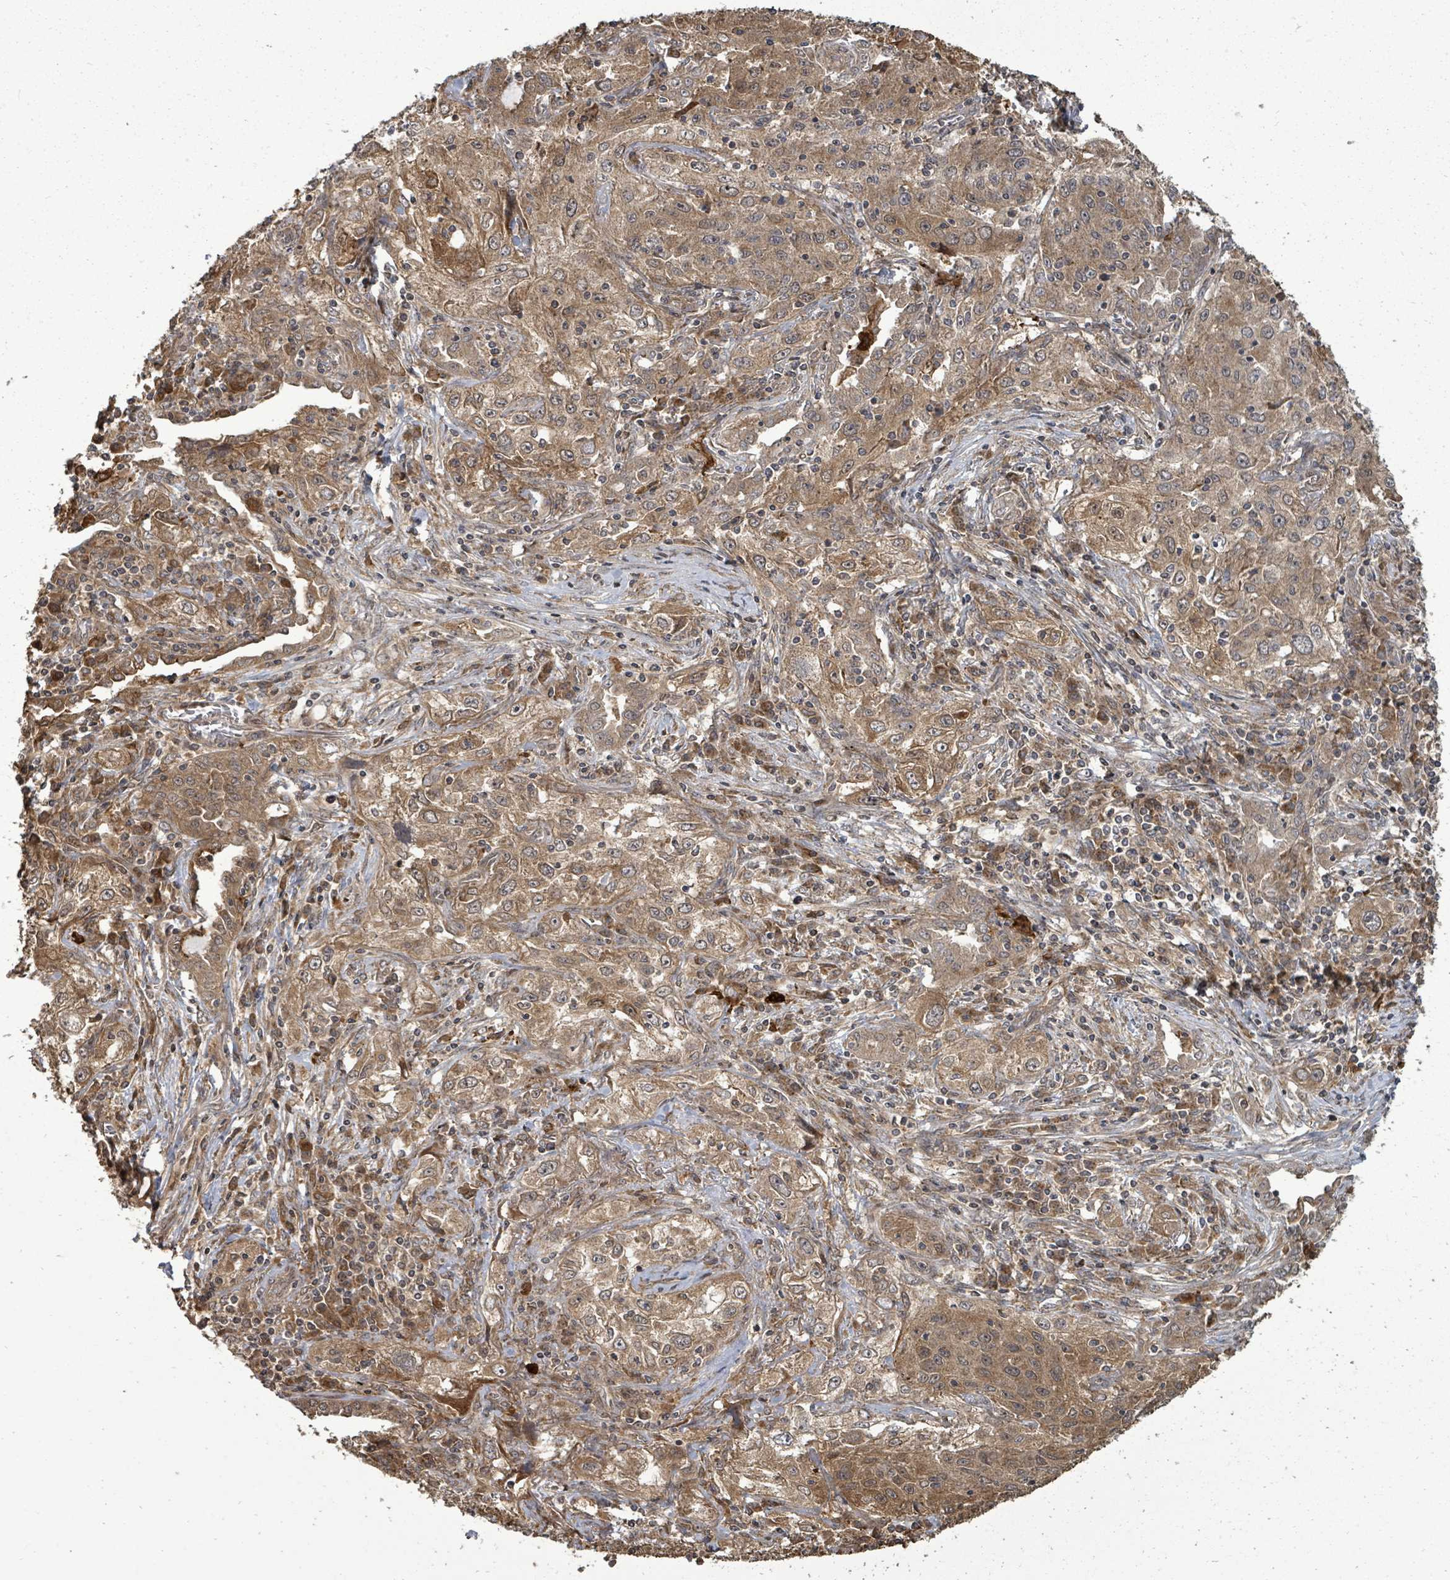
{"staining": {"intensity": "moderate", "quantity": ">75%", "location": "cytoplasmic/membranous"}, "tissue": "lung cancer", "cell_type": "Tumor cells", "image_type": "cancer", "snomed": [{"axis": "morphology", "description": "Squamous cell carcinoma, NOS"}, {"axis": "topography", "description": "Lung"}], "caption": "Protein staining by immunohistochemistry (IHC) reveals moderate cytoplasmic/membranous positivity in approximately >75% of tumor cells in squamous cell carcinoma (lung).", "gene": "EIF3C", "patient": {"sex": "female", "age": 69}}